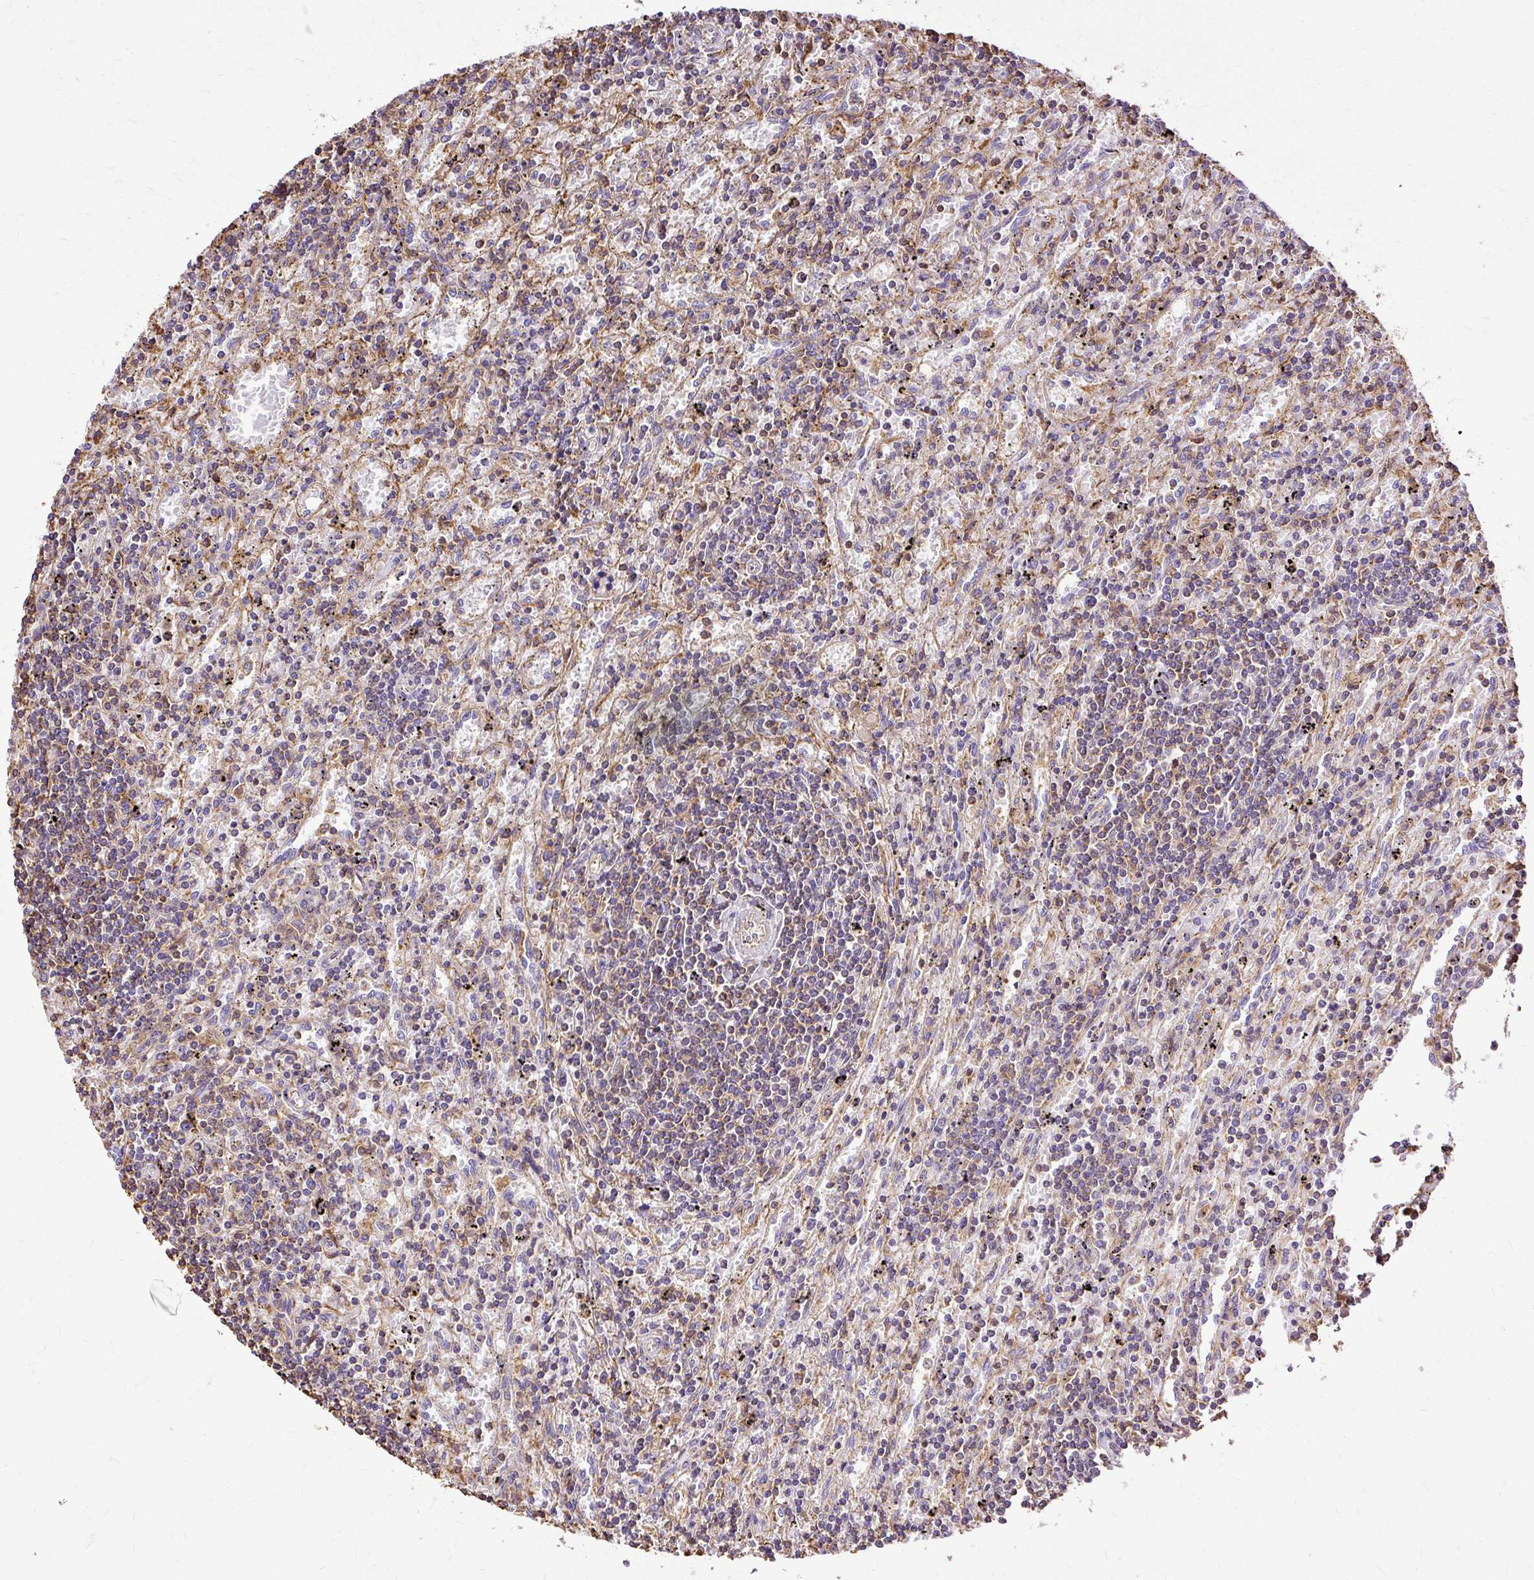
{"staining": {"intensity": "weak", "quantity": "<25%", "location": "cytoplasmic/membranous"}, "tissue": "lymphoma", "cell_type": "Tumor cells", "image_type": "cancer", "snomed": [{"axis": "morphology", "description": "Malignant lymphoma, non-Hodgkin's type, Low grade"}, {"axis": "topography", "description": "Spleen"}], "caption": "DAB immunohistochemical staining of human low-grade malignant lymphoma, non-Hodgkin's type displays no significant expression in tumor cells.", "gene": "KLHL11", "patient": {"sex": "male", "age": 76}}